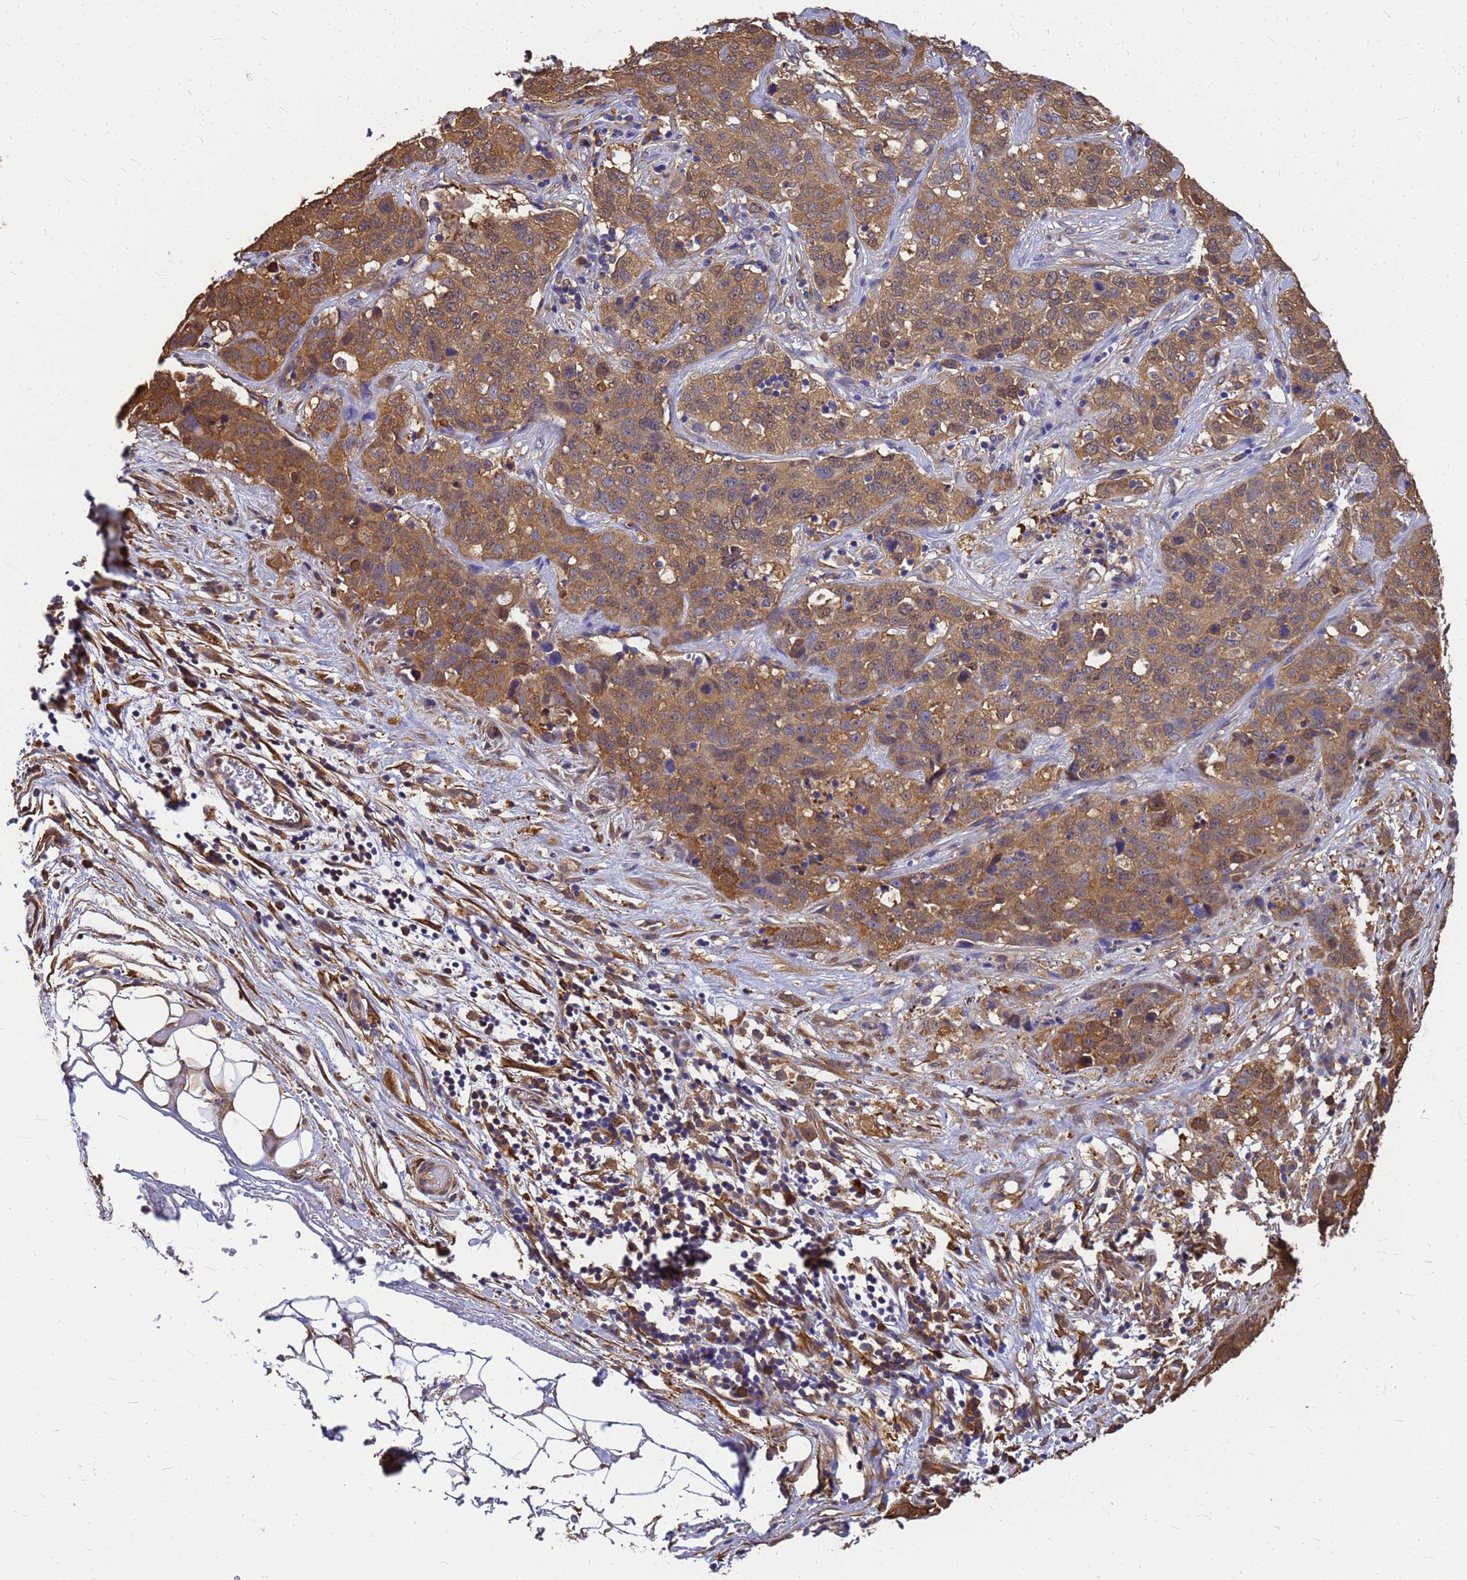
{"staining": {"intensity": "moderate", "quantity": ">75%", "location": "cytoplasmic/membranous"}, "tissue": "stomach cancer", "cell_type": "Tumor cells", "image_type": "cancer", "snomed": [{"axis": "morphology", "description": "Normal tissue, NOS"}, {"axis": "morphology", "description": "Adenocarcinoma, NOS"}, {"axis": "topography", "description": "Lymph node"}, {"axis": "topography", "description": "Stomach"}], "caption": "Brown immunohistochemical staining in stomach adenocarcinoma demonstrates moderate cytoplasmic/membranous staining in about >75% of tumor cells.", "gene": "GID4", "patient": {"sex": "male", "age": 48}}